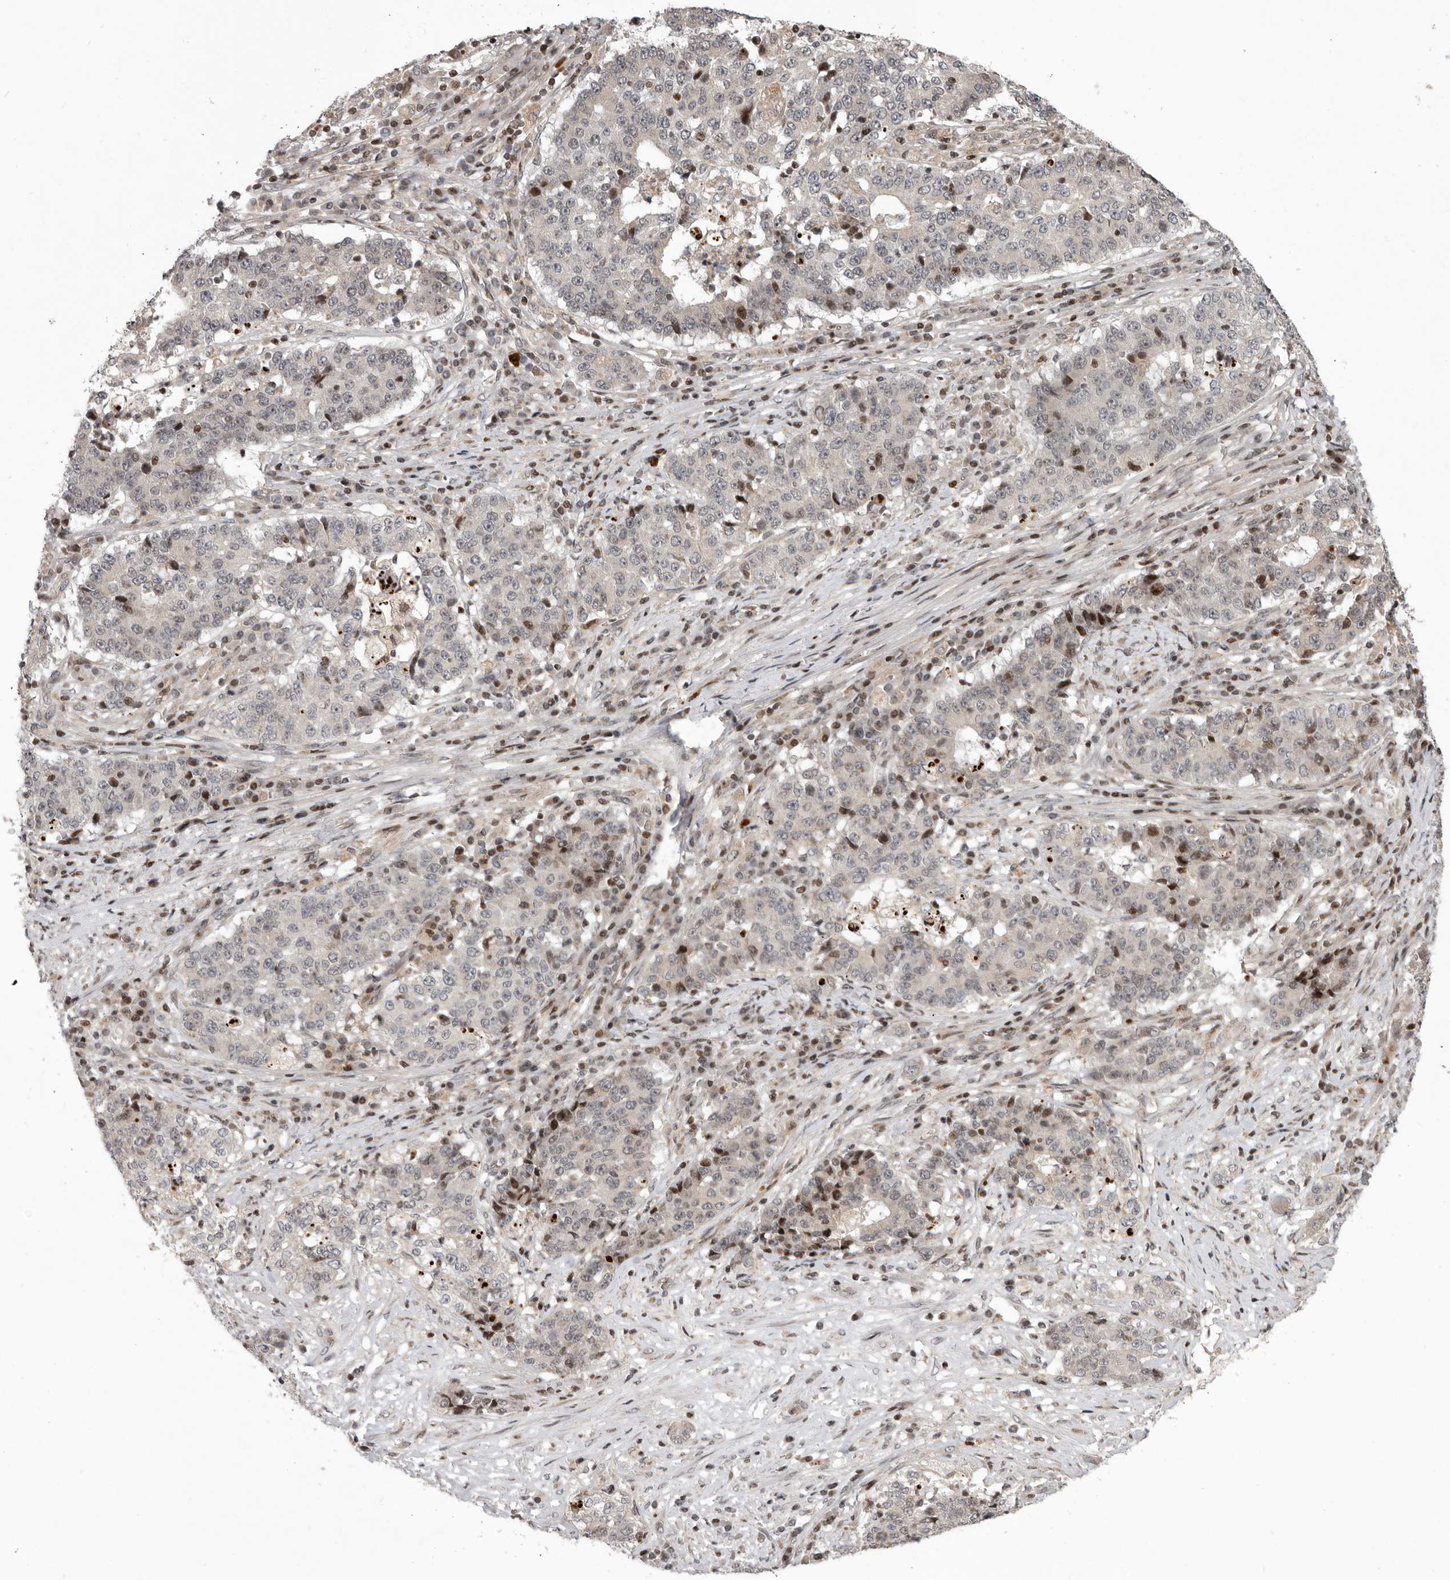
{"staining": {"intensity": "negative", "quantity": "none", "location": "none"}, "tissue": "stomach cancer", "cell_type": "Tumor cells", "image_type": "cancer", "snomed": [{"axis": "morphology", "description": "Adenocarcinoma, NOS"}, {"axis": "topography", "description": "Stomach"}], "caption": "This image is of stomach cancer stained with immunohistochemistry to label a protein in brown with the nuclei are counter-stained blue. There is no expression in tumor cells.", "gene": "RABIF", "patient": {"sex": "male", "age": 59}}